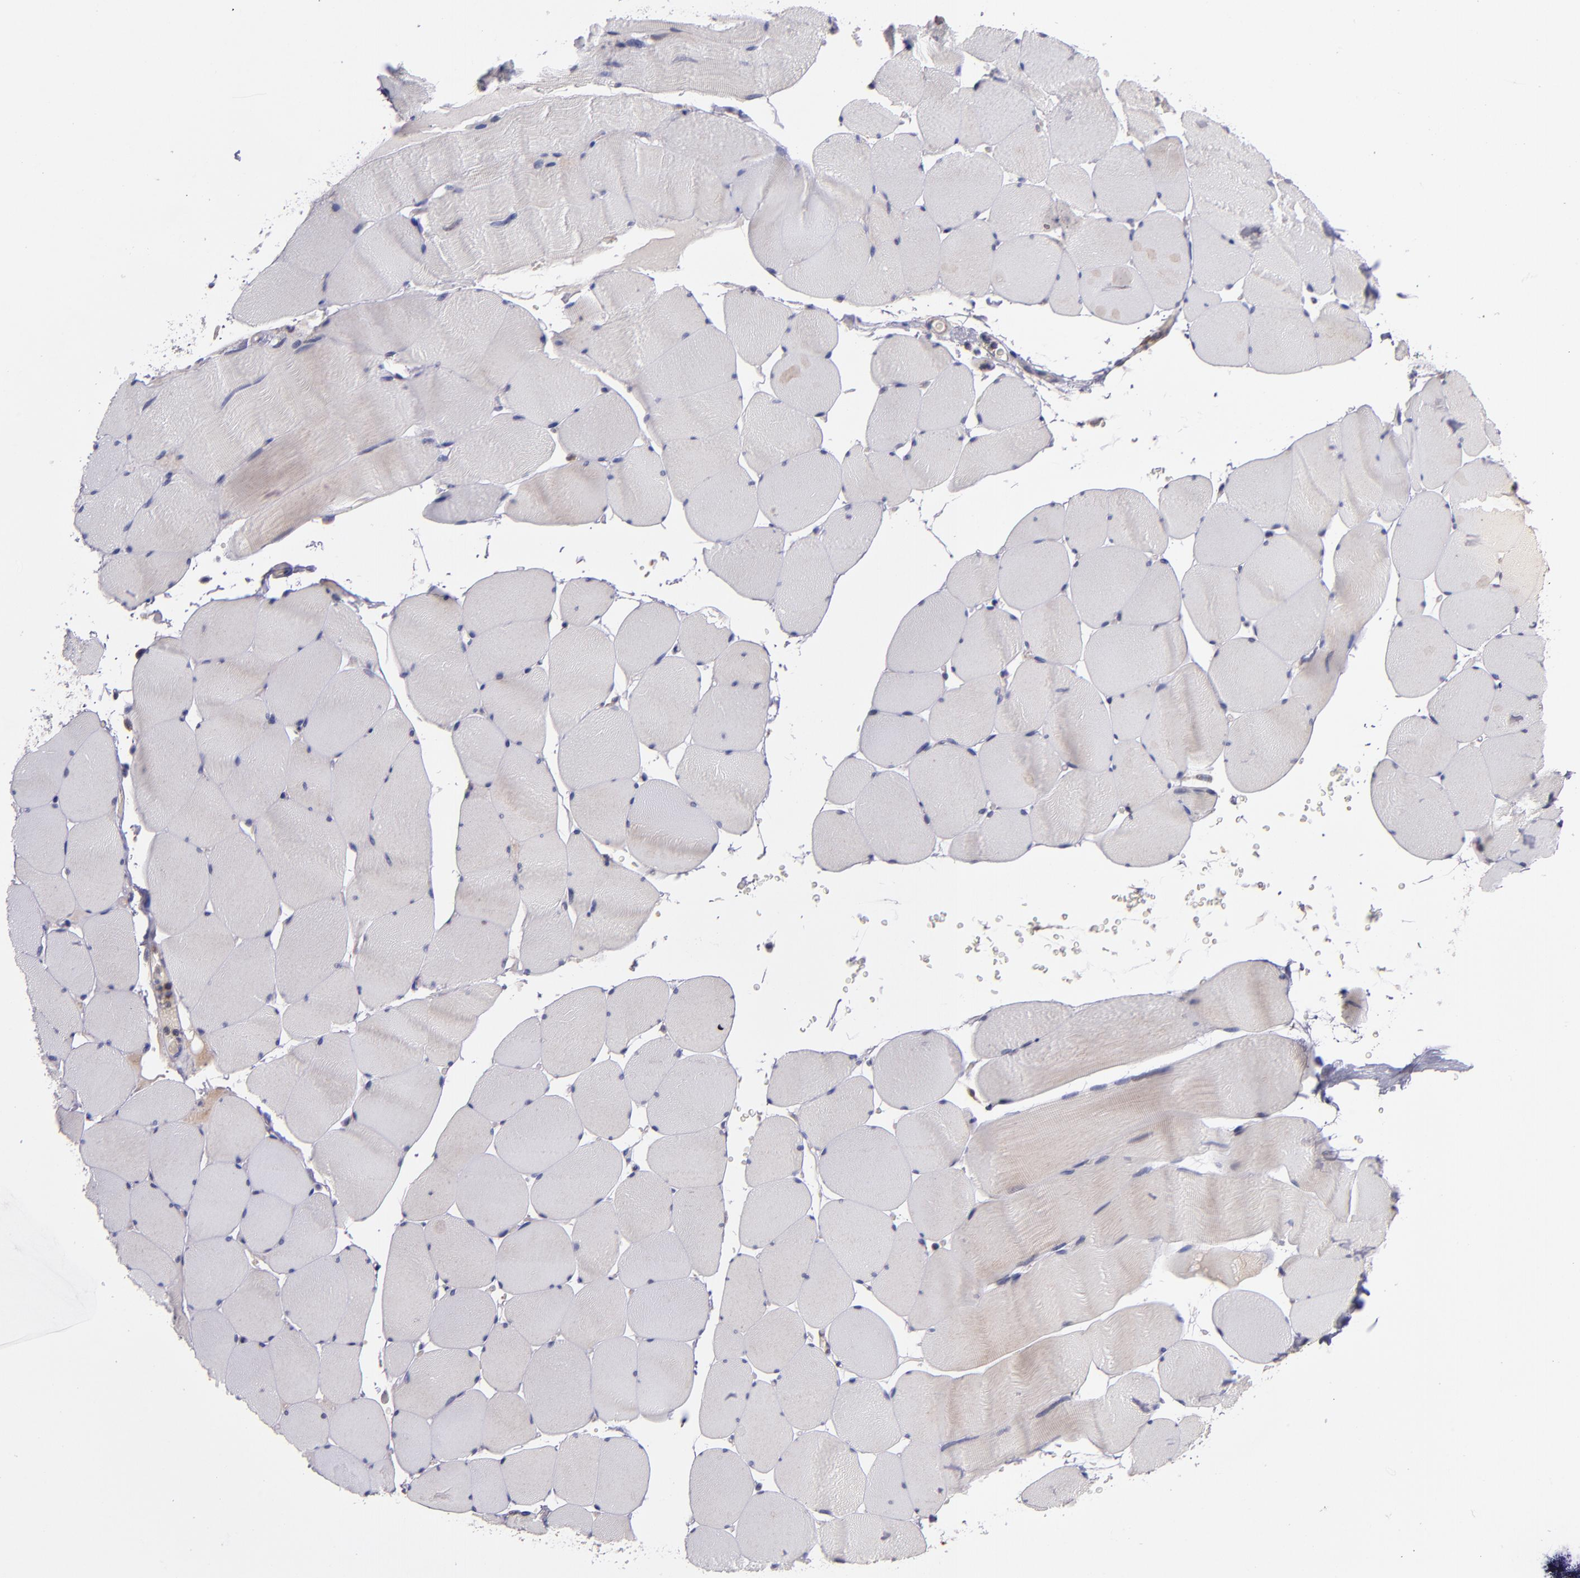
{"staining": {"intensity": "weak", "quantity": ">75%", "location": "cytoplasmic/membranous"}, "tissue": "skeletal muscle", "cell_type": "Myocytes", "image_type": "normal", "snomed": [{"axis": "morphology", "description": "Normal tissue, NOS"}, {"axis": "topography", "description": "Skeletal muscle"}], "caption": "High-magnification brightfield microscopy of benign skeletal muscle stained with DAB (brown) and counterstained with hematoxylin (blue). myocytes exhibit weak cytoplasmic/membranous positivity is present in approximately>75% of cells. Nuclei are stained in blue.", "gene": "IFIH1", "patient": {"sex": "male", "age": 62}}